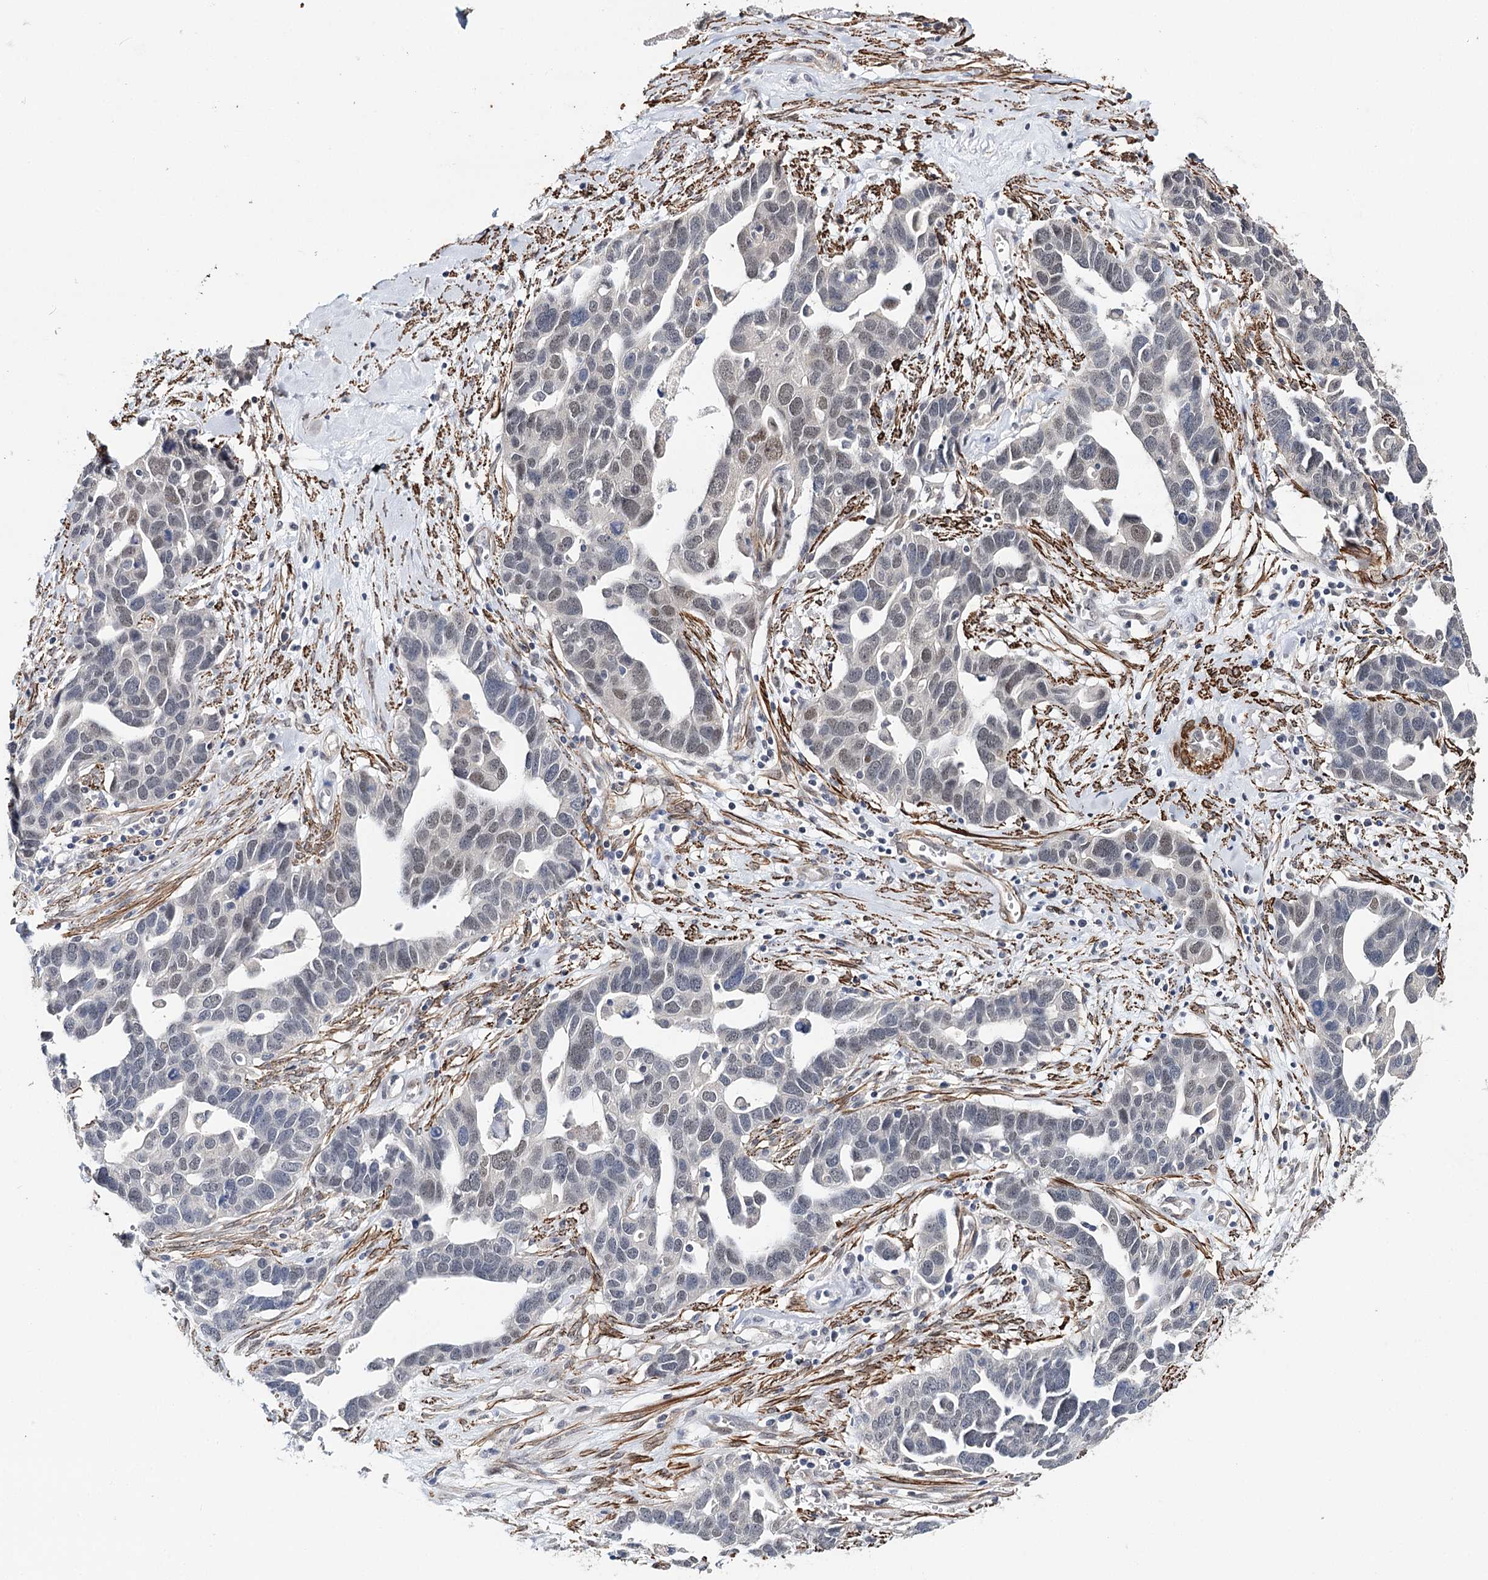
{"staining": {"intensity": "weak", "quantity": "<25%", "location": "nuclear"}, "tissue": "ovarian cancer", "cell_type": "Tumor cells", "image_type": "cancer", "snomed": [{"axis": "morphology", "description": "Cystadenocarcinoma, serous, NOS"}, {"axis": "topography", "description": "Ovary"}], "caption": "DAB immunohistochemical staining of ovarian serous cystadenocarcinoma displays no significant positivity in tumor cells. (DAB (3,3'-diaminobenzidine) immunohistochemistry, high magnification).", "gene": "CFAP46", "patient": {"sex": "female", "age": 54}}